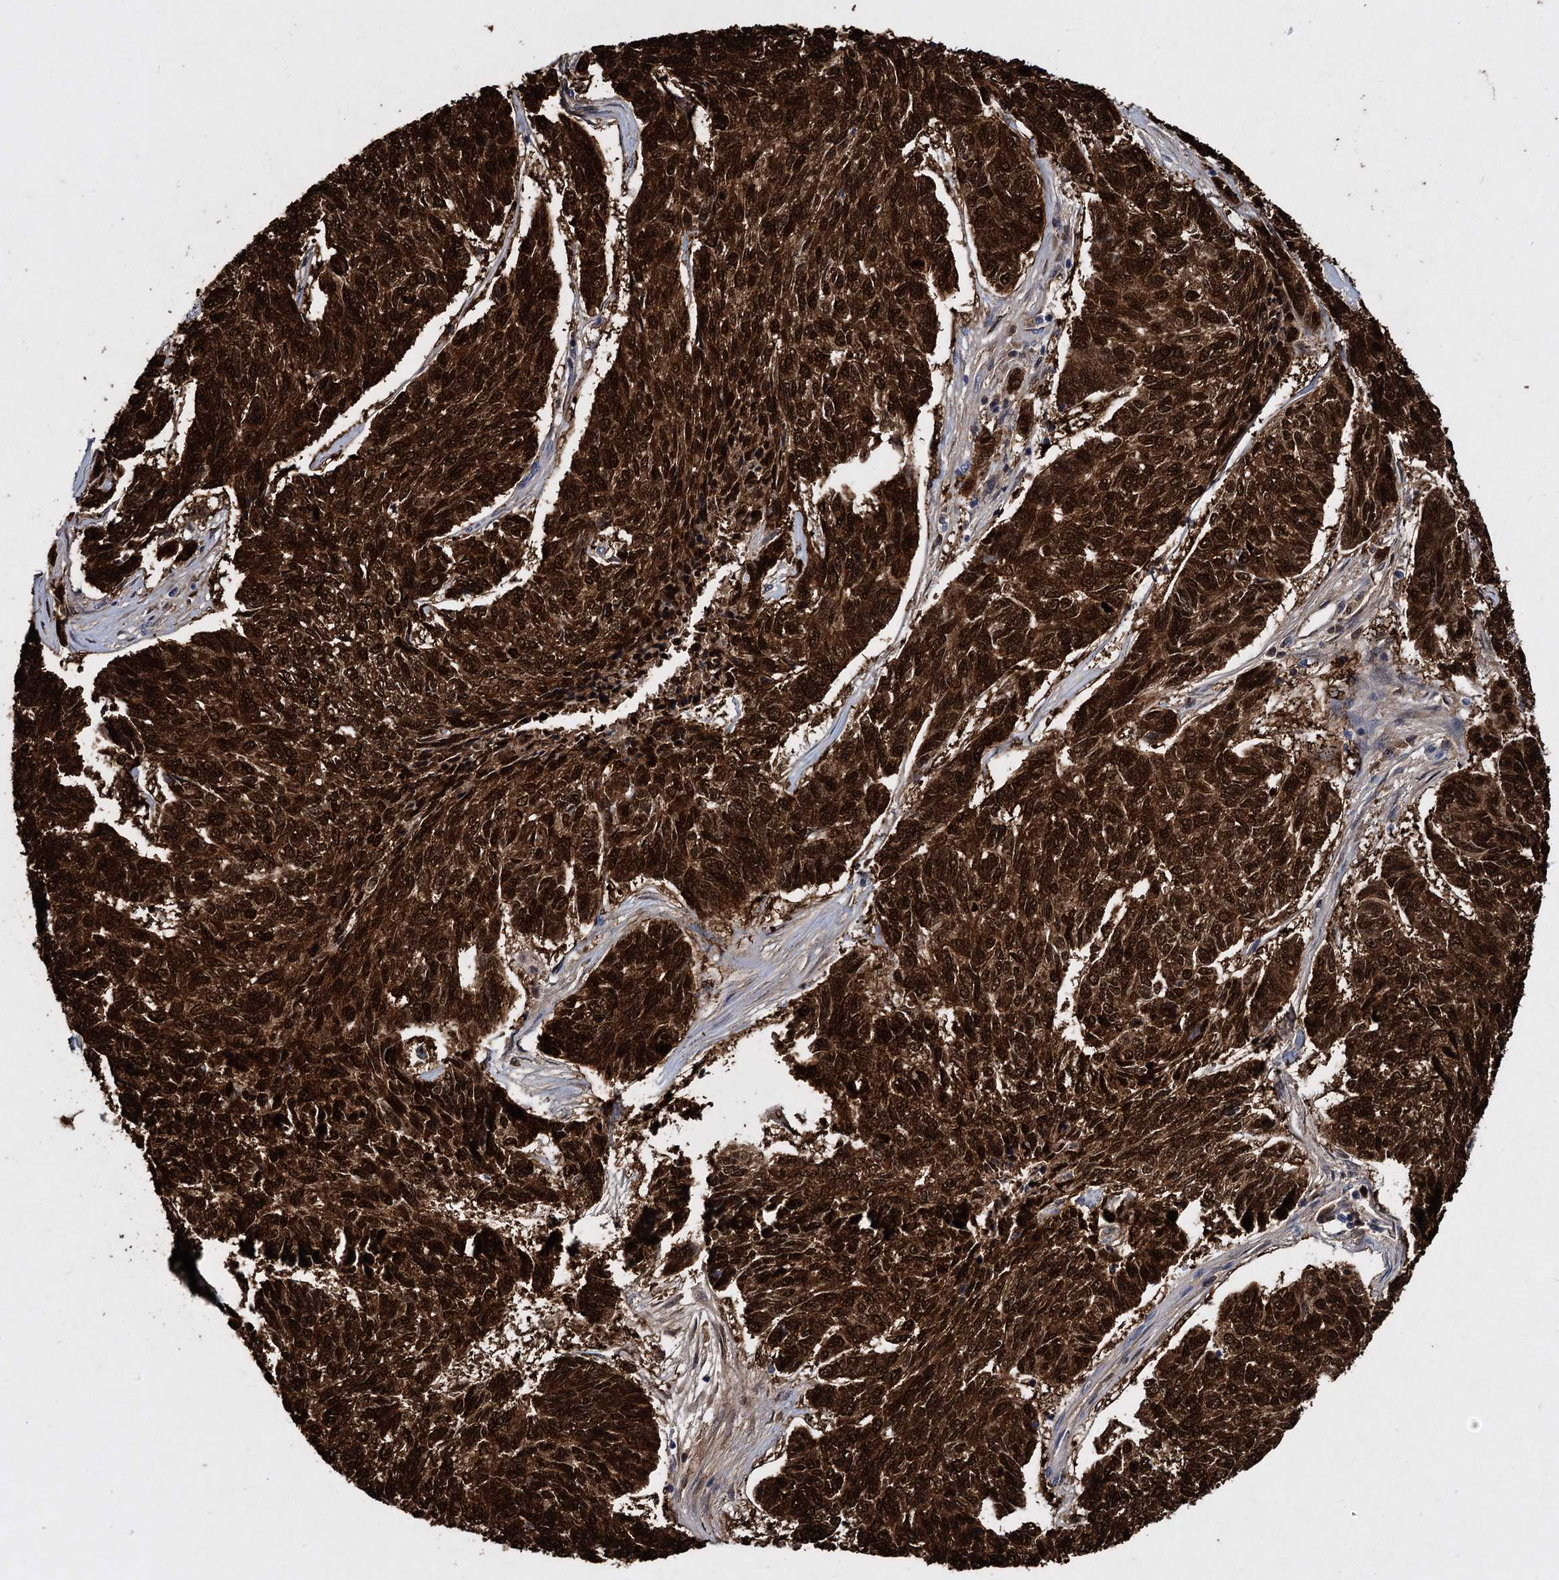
{"staining": {"intensity": "strong", "quantity": ">75%", "location": "cytoplasmic/membranous,nuclear"}, "tissue": "skin cancer", "cell_type": "Tumor cells", "image_type": "cancer", "snomed": [{"axis": "morphology", "description": "Basal cell carcinoma"}, {"axis": "topography", "description": "Skin"}], "caption": "Skin basal cell carcinoma tissue reveals strong cytoplasmic/membranous and nuclear staining in about >75% of tumor cells", "gene": "MAGEA4", "patient": {"sex": "female", "age": 65}}